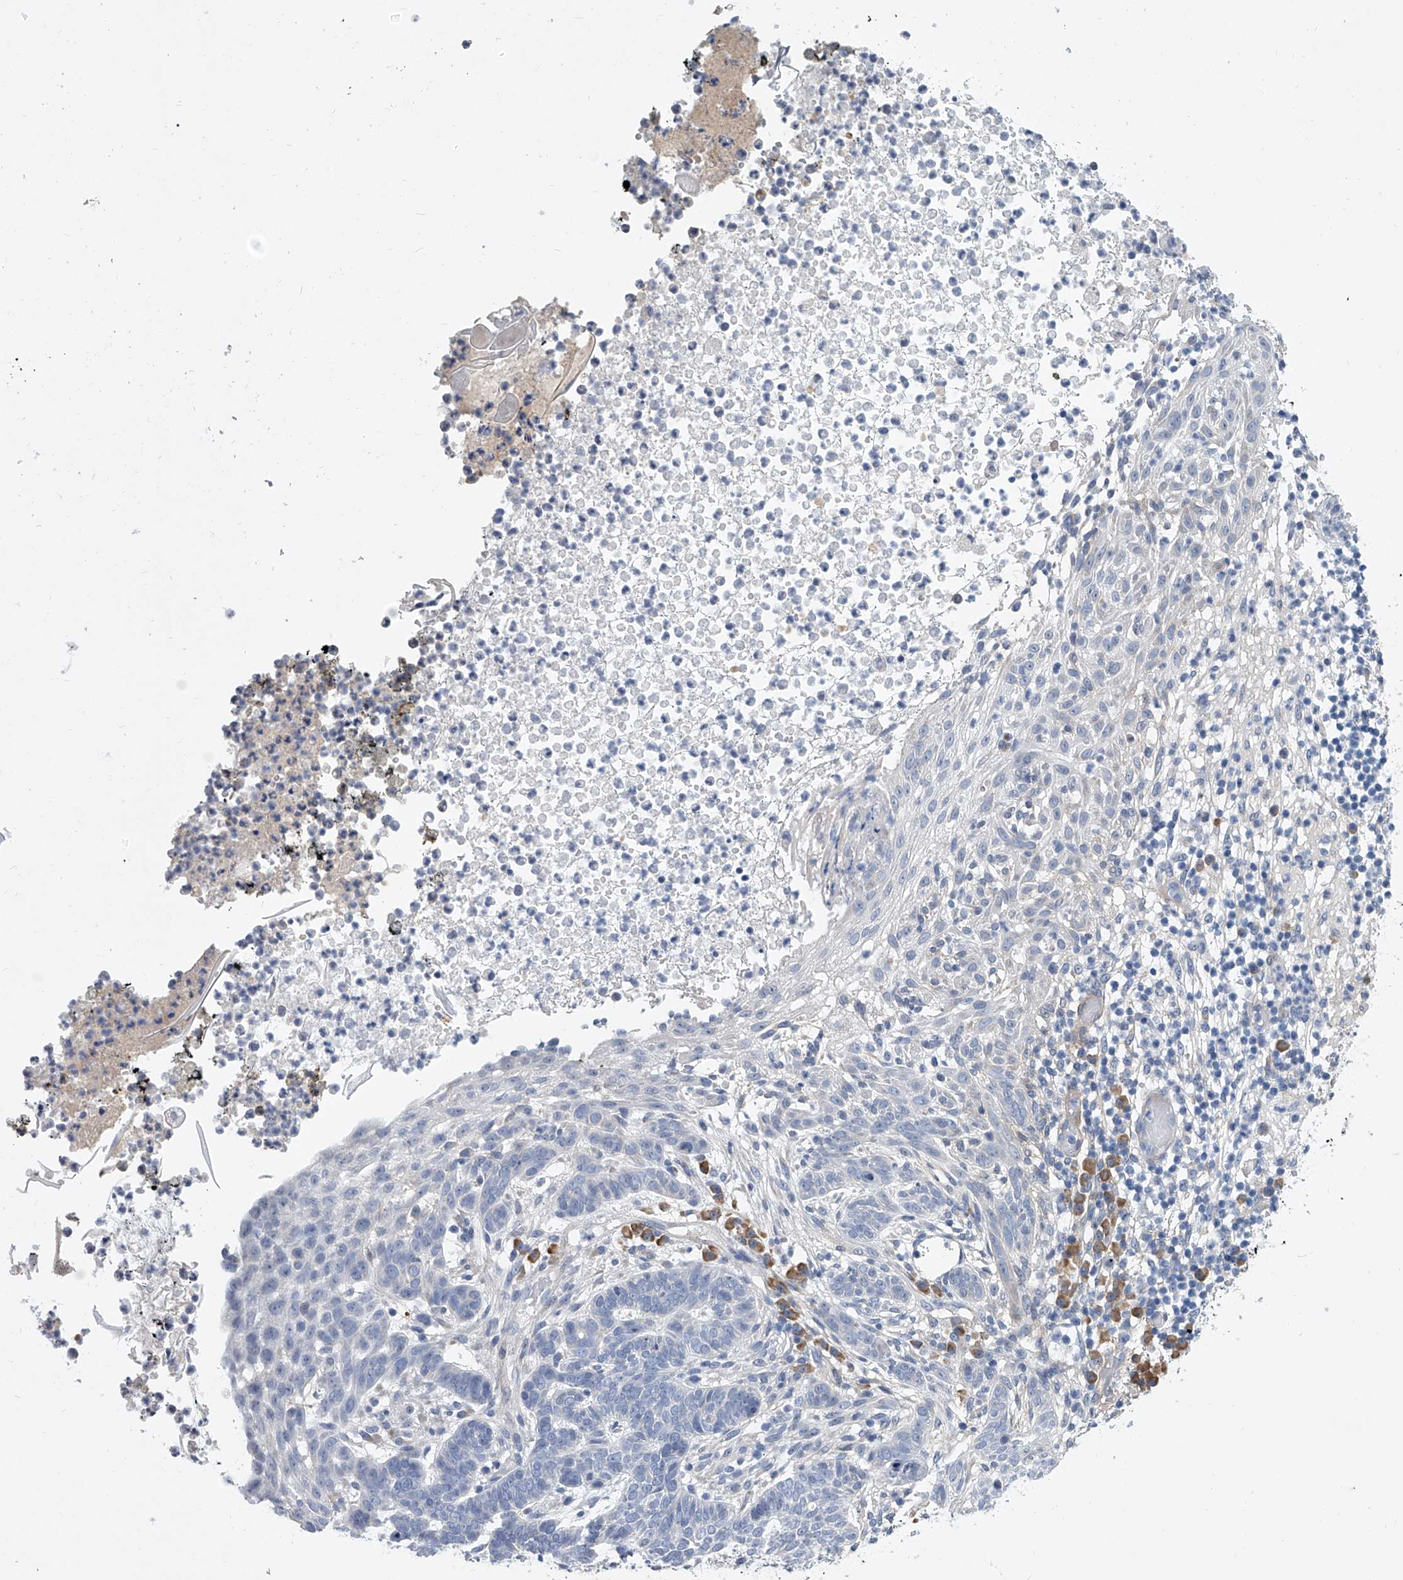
{"staining": {"intensity": "negative", "quantity": "none", "location": "none"}, "tissue": "skin cancer", "cell_type": "Tumor cells", "image_type": "cancer", "snomed": [{"axis": "morphology", "description": "Normal tissue, NOS"}, {"axis": "morphology", "description": "Basal cell carcinoma"}, {"axis": "topography", "description": "Skin"}], "caption": "Tumor cells are negative for protein expression in human skin cancer (basal cell carcinoma). (DAB (3,3'-diaminobenzidine) immunohistochemistry (IHC) visualized using brightfield microscopy, high magnification).", "gene": "ALG14", "patient": {"sex": "male", "age": 64}}